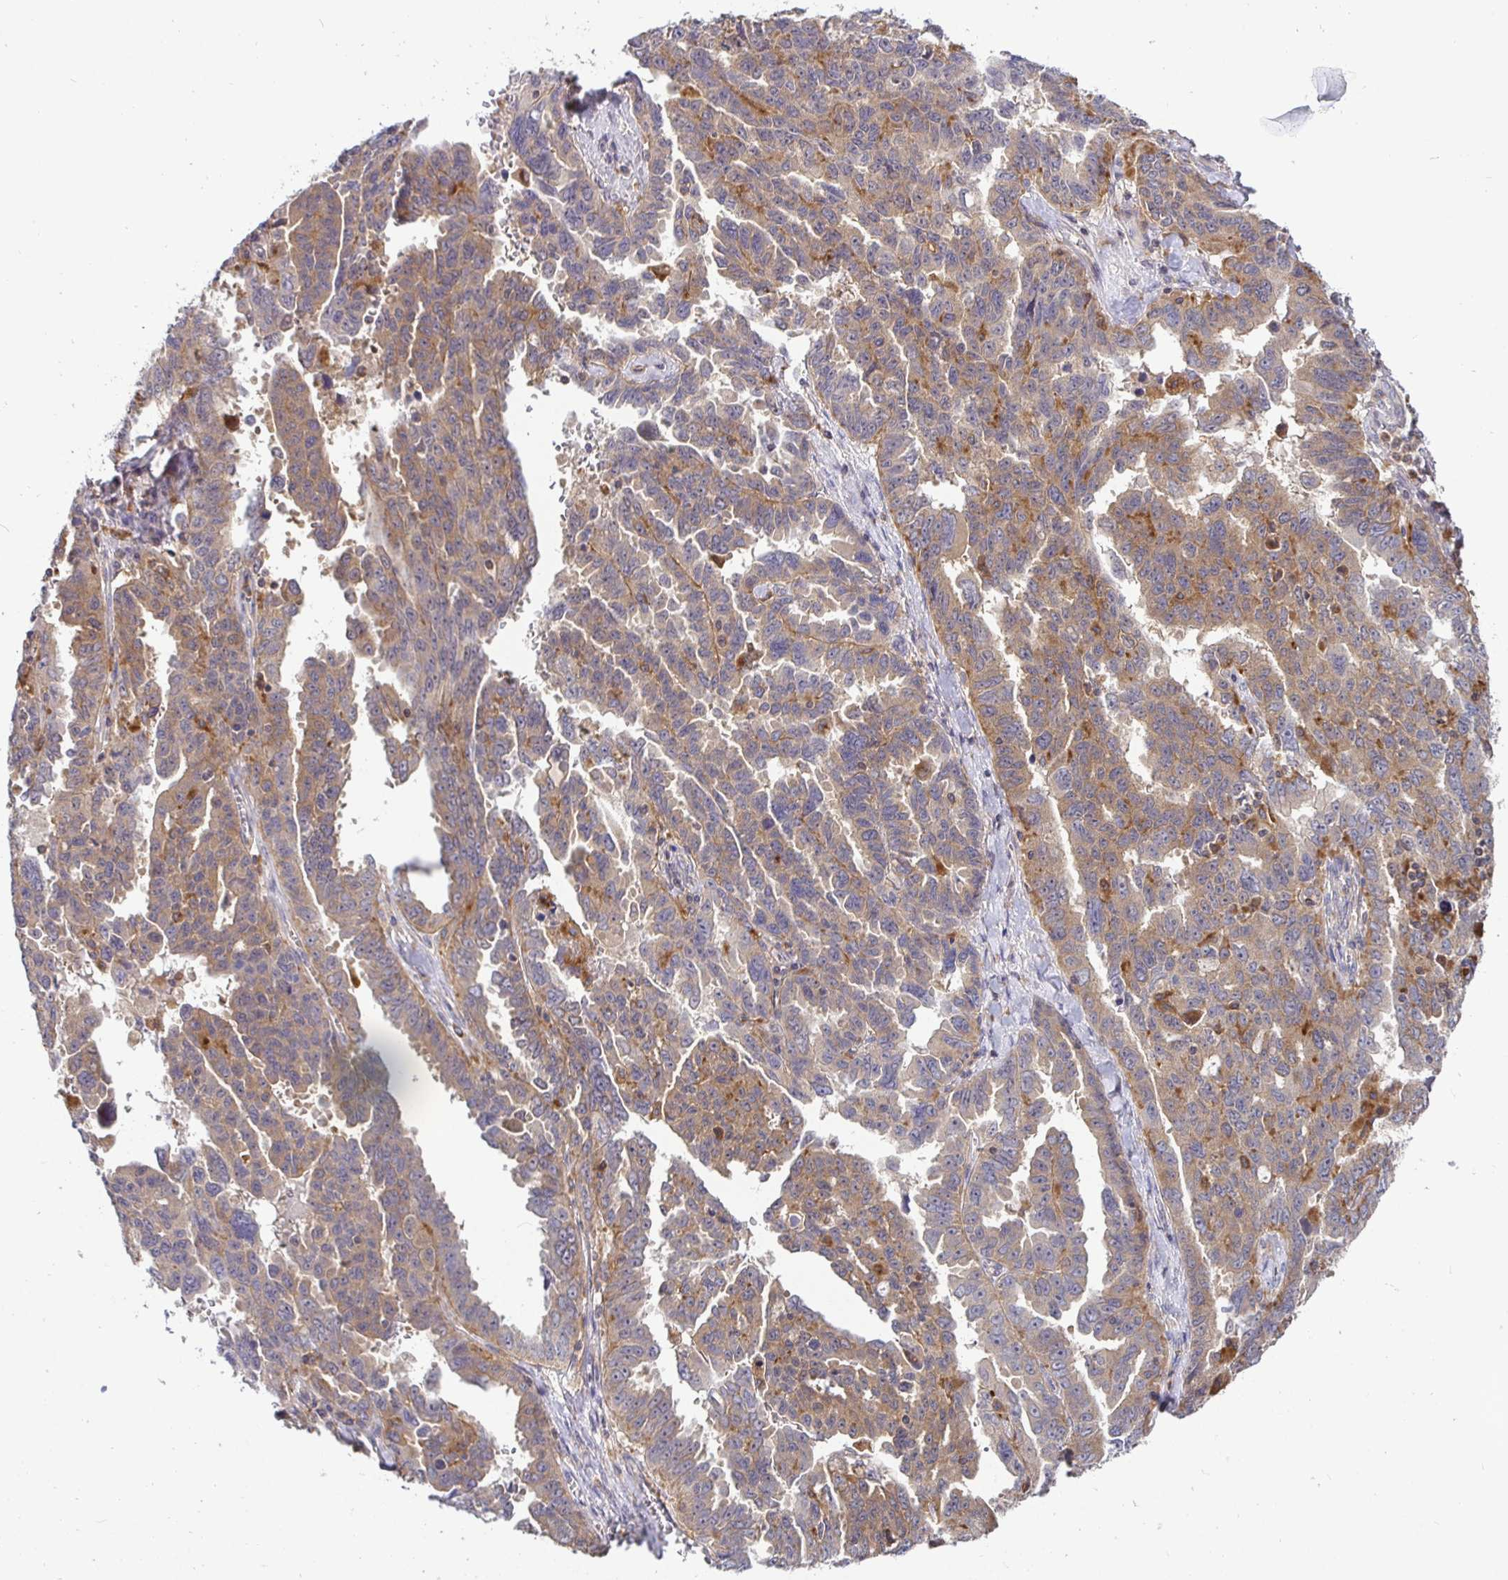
{"staining": {"intensity": "weak", "quantity": ">75%", "location": "cytoplasmic/membranous"}, "tissue": "ovarian cancer", "cell_type": "Tumor cells", "image_type": "cancer", "snomed": [{"axis": "morphology", "description": "Adenocarcinoma, NOS"}, {"axis": "morphology", "description": "Carcinoma, endometroid"}, {"axis": "topography", "description": "Ovary"}], "caption": "Protein staining by immunohistochemistry demonstrates weak cytoplasmic/membranous positivity in approximately >75% of tumor cells in ovarian cancer.", "gene": "ATP6V1F", "patient": {"sex": "female", "age": 72}}